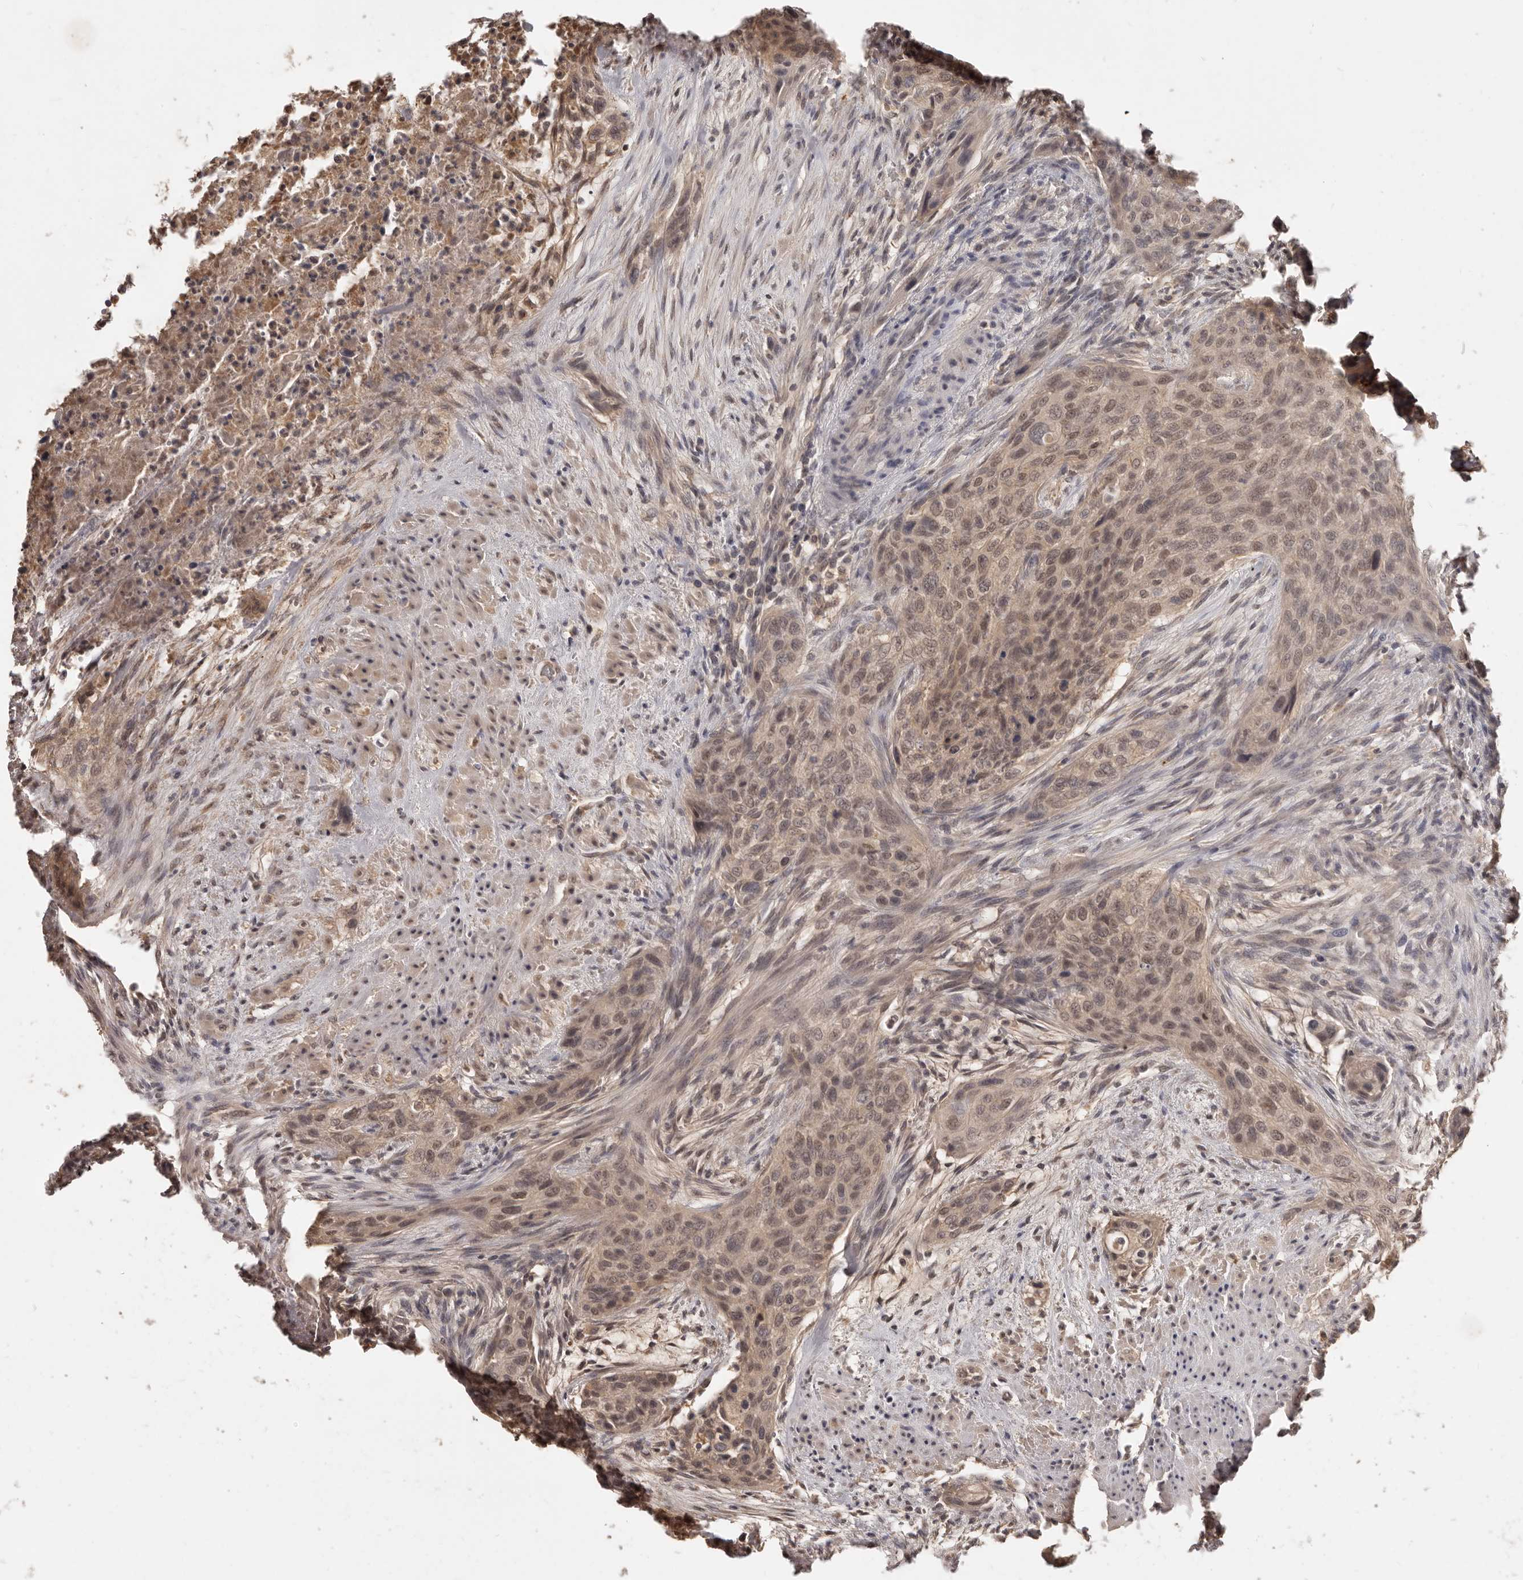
{"staining": {"intensity": "moderate", "quantity": ">75%", "location": "nuclear"}, "tissue": "urothelial cancer", "cell_type": "Tumor cells", "image_type": "cancer", "snomed": [{"axis": "morphology", "description": "Urothelial carcinoma, High grade"}, {"axis": "topography", "description": "Urinary bladder"}], "caption": "IHC histopathology image of neoplastic tissue: urothelial carcinoma (high-grade) stained using immunohistochemistry displays medium levels of moderate protein expression localized specifically in the nuclear of tumor cells, appearing as a nuclear brown color.", "gene": "TSPAN13", "patient": {"sex": "male", "age": 35}}